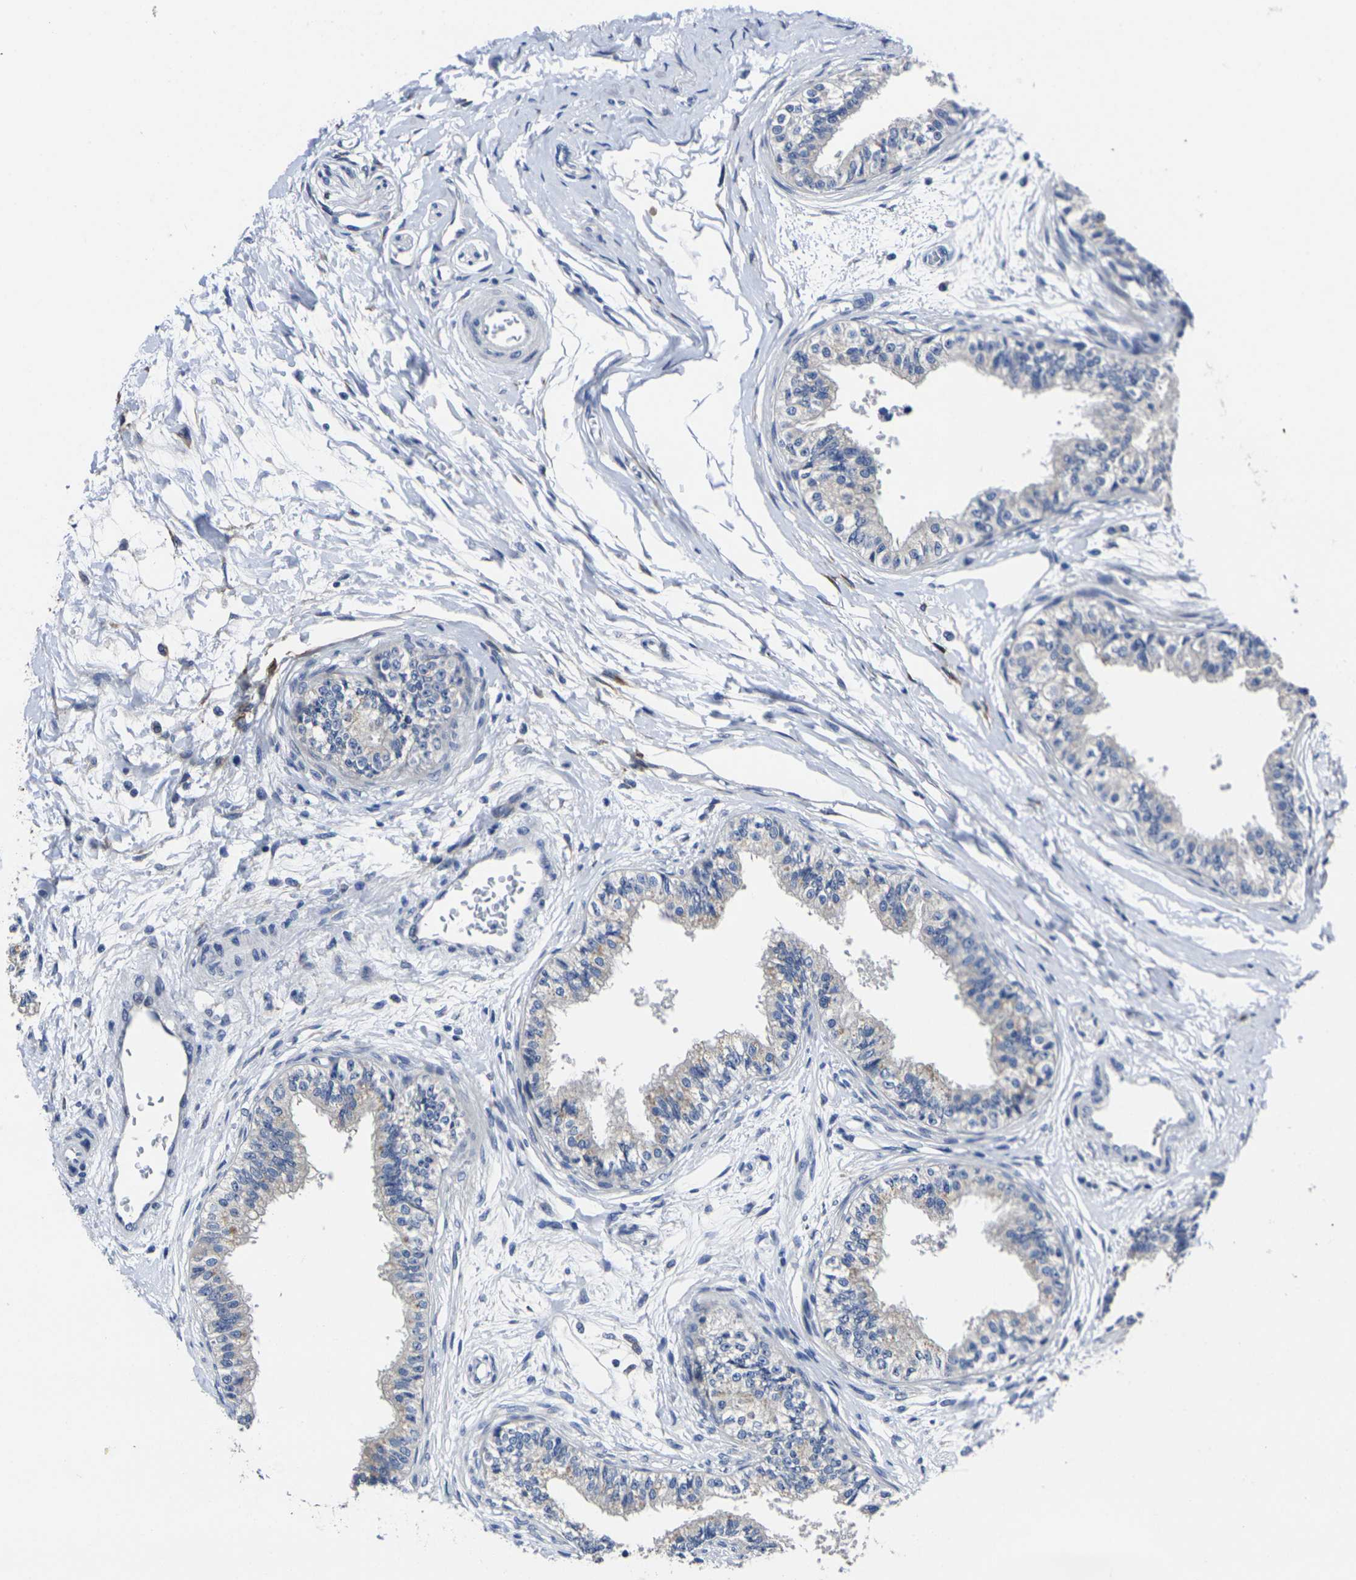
{"staining": {"intensity": "weak", "quantity": "<25%", "location": "cytoplasmic/membranous"}, "tissue": "epididymis", "cell_type": "Glandular cells", "image_type": "normal", "snomed": [{"axis": "morphology", "description": "Normal tissue, NOS"}, {"axis": "morphology", "description": "Adenocarcinoma, metastatic, NOS"}, {"axis": "topography", "description": "Testis"}, {"axis": "topography", "description": "Epididymis"}], "caption": "This is an IHC image of unremarkable epididymis. There is no staining in glandular cells.", "gene": "CYP2C8", "patient": {"sex": "male", "age": 26}}